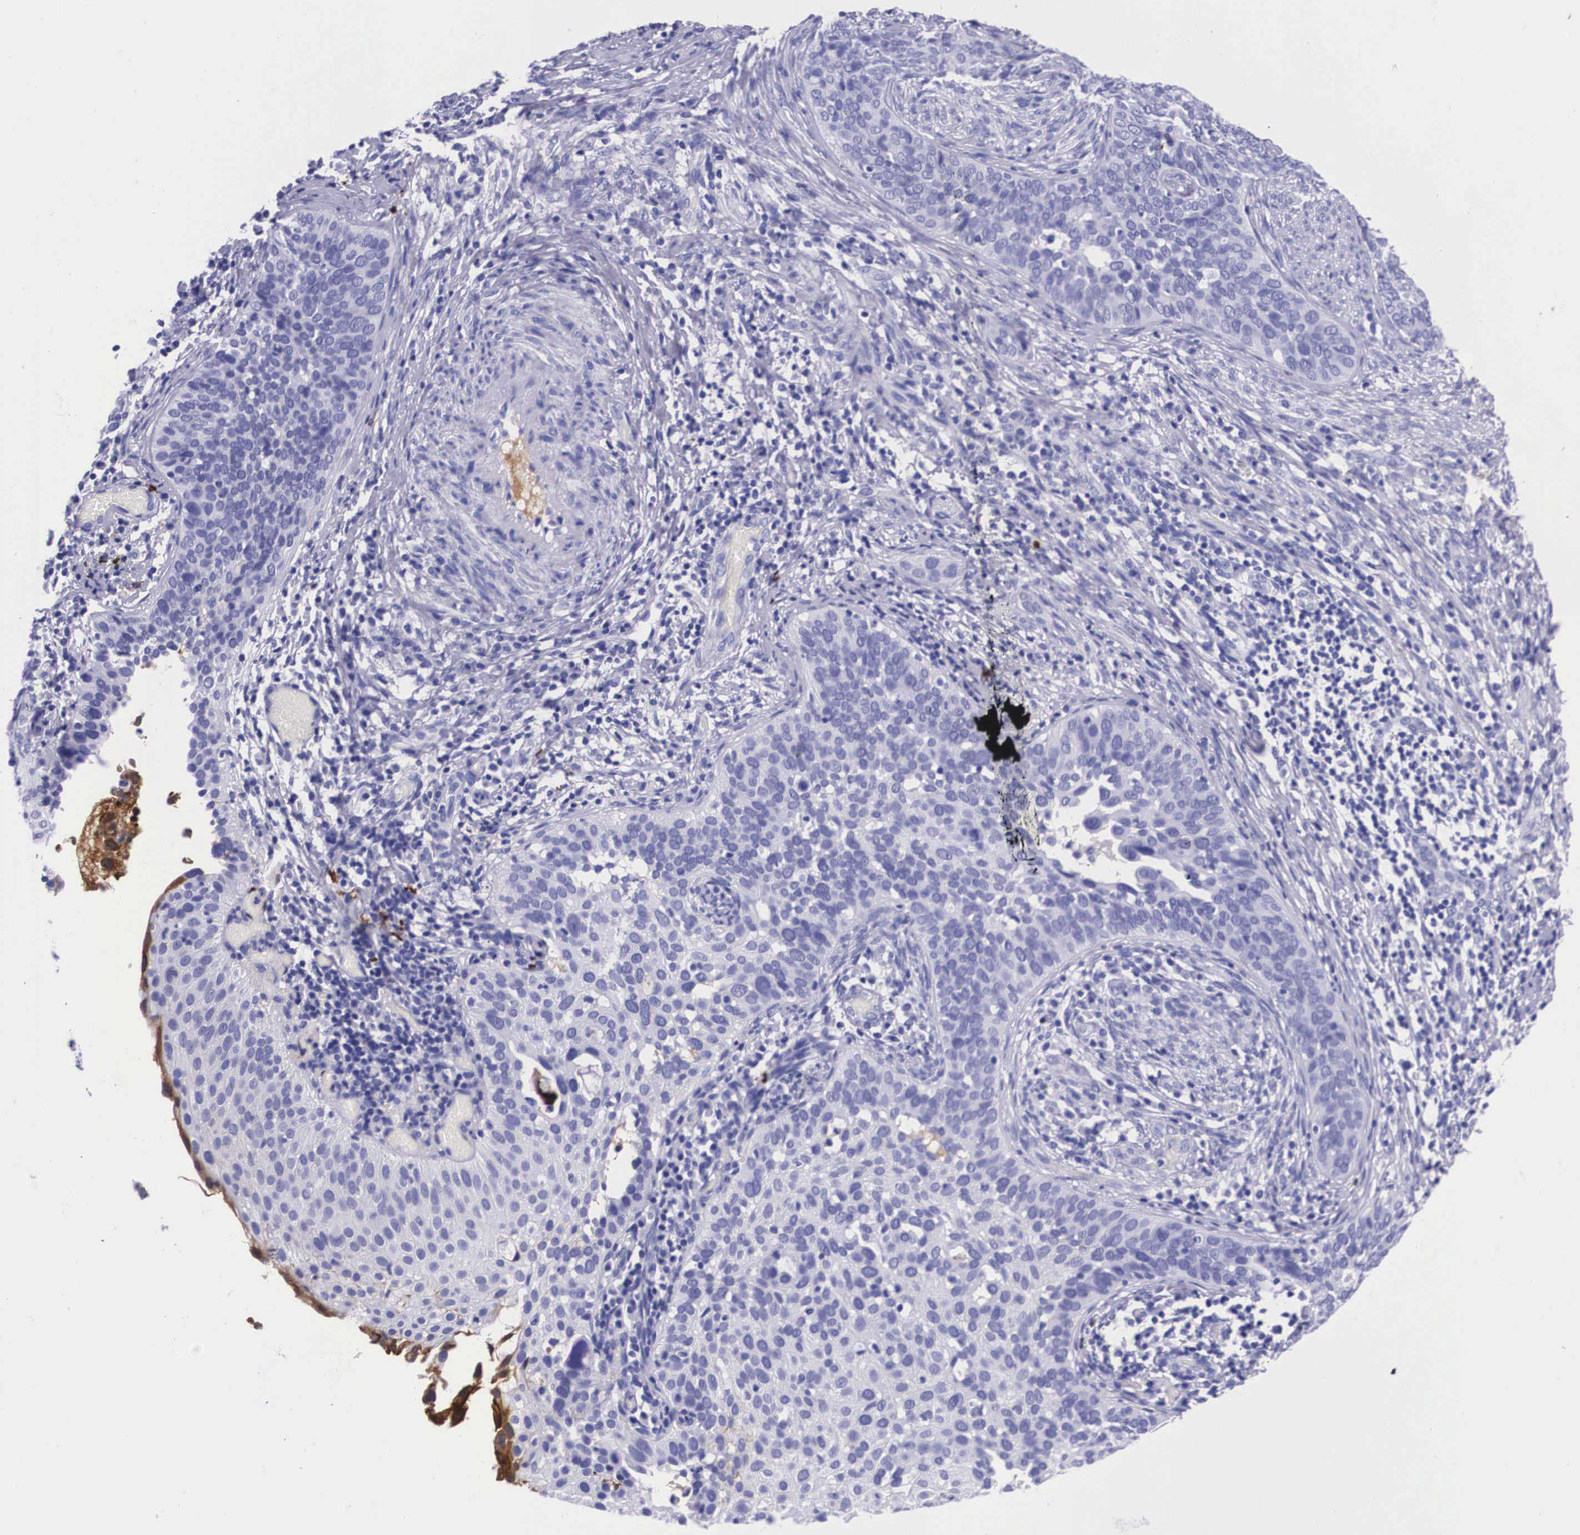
{"staining": {"intensity": "negative", "quantity": "none", "location": "none"}, "tissue": "cervical cancer", "cell_type": "Tumor cells", "image_type": "cancer", "snomed": [{"axis": "morphology", "description": "Squamous cell carcinoma, NOS"}, {"axis": "topography", "description": "Cervix"}], "caption": "High magnification brightfield microscopy of cervical cancer stained with DAB (brown) and counterstained with hematoxylin (blue): tumor cells show no significant staining.", "gene": "PLG", "patient": {"sex": "female", "age": 31}}